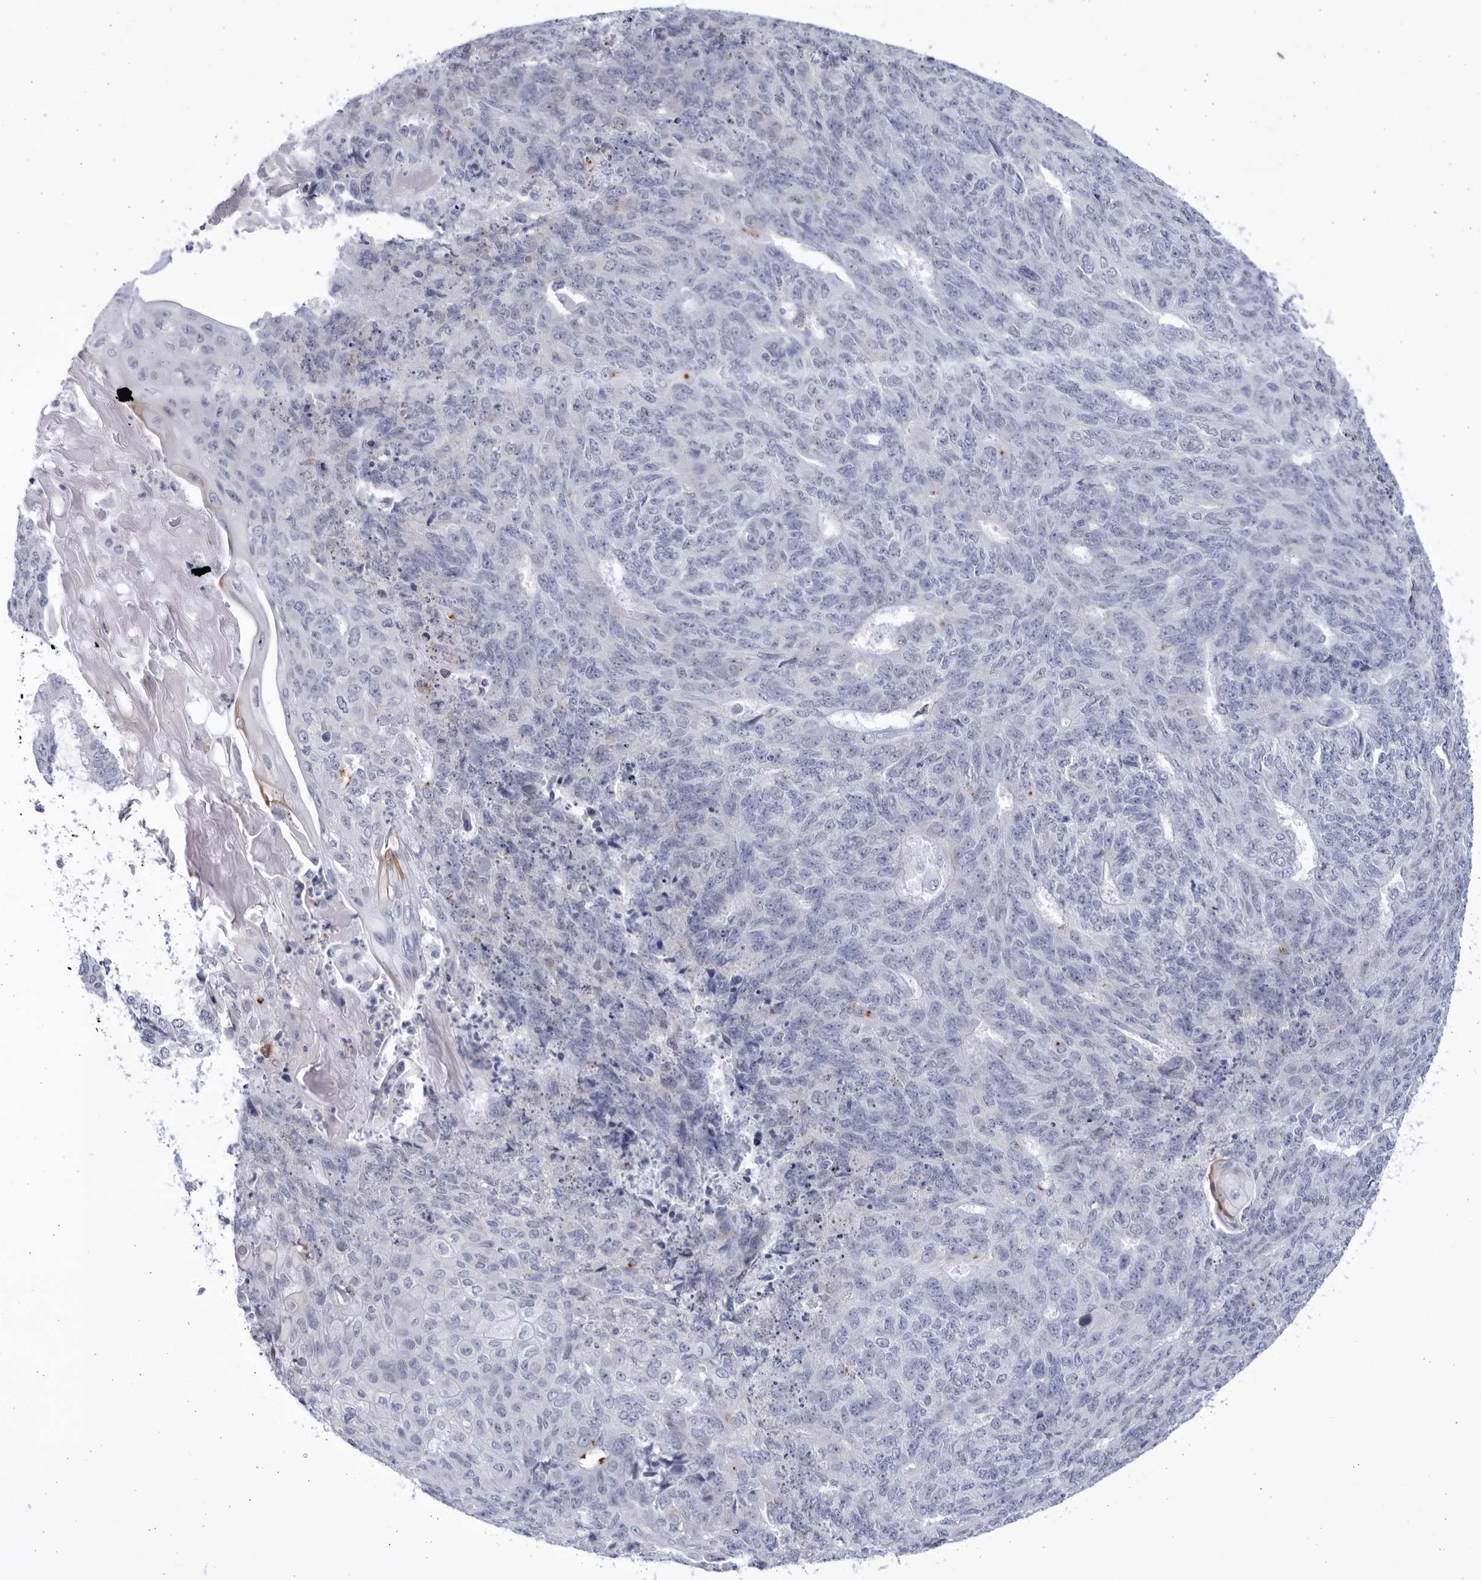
{"staining": {"intensity": "negative", "quantity": "none", "location": "none"}, "tissue": "endometrial cancer", "cell_type": "Tumor cells", "image_type": "cancer", "snomed": [{"axis": "morphology", "description": "Adenocarcinoma, NOS"}, {"axis": "topography", "description": "Endometrium"}], "caption": "A high-resolution photomicrograph shows immunohistochemistry (IHC) staining of adenocarcinoma (endometrial), which displays no significant positivity in tumor cells.", "gene": "CCDC181", "patient": {"sex": "female", "age": 32}}